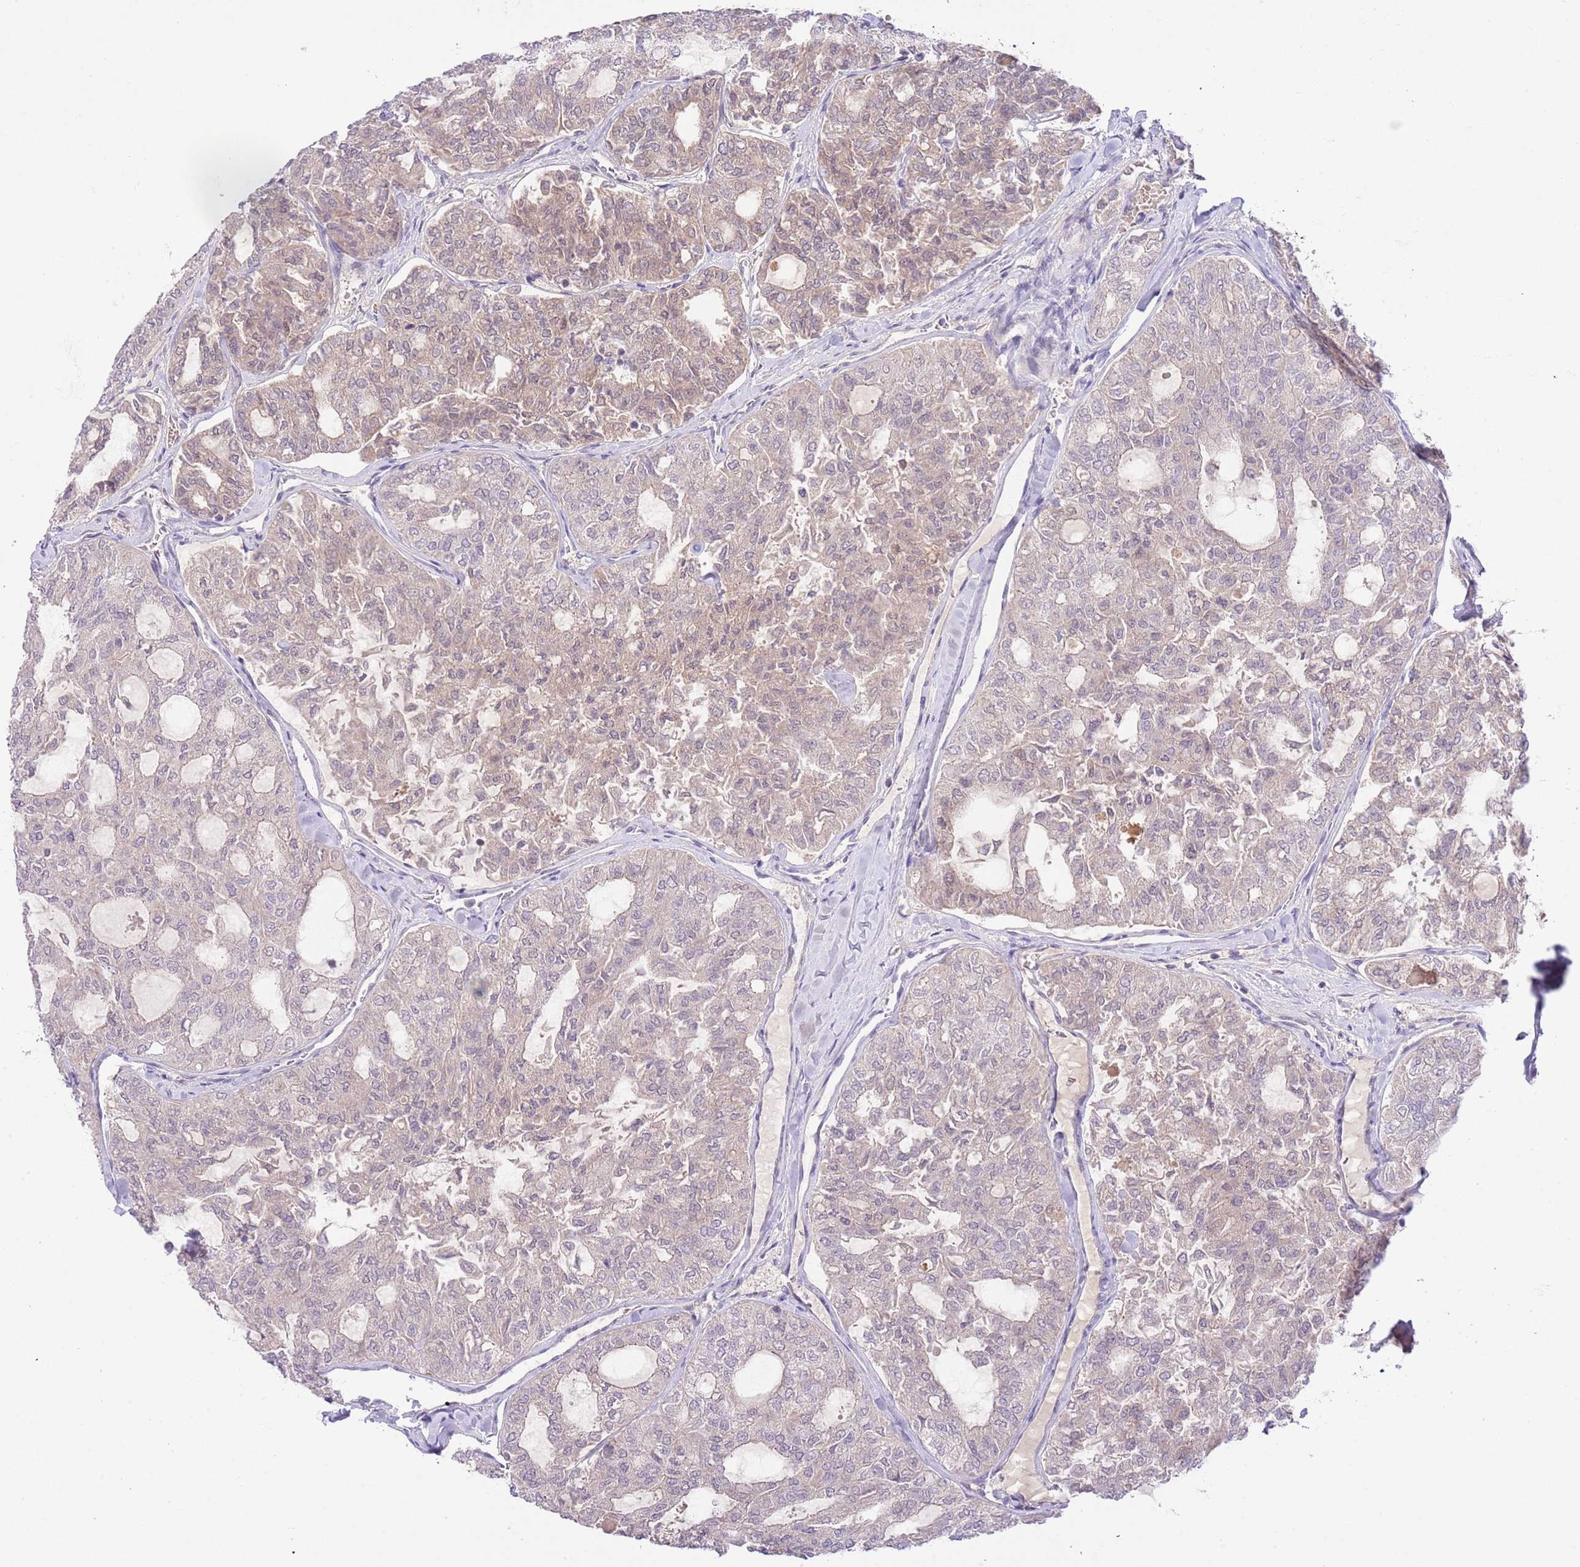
{"staining": {"intensity": "weak", "quantity": "25%-75%", "location": "cytoplasmic/membranous,nuclear"}, "tissue": "thyroid cancer", "cell_type": "Tumor cells", "image_type": "cancer", "snomed": [{"axis": "morphology", "description": "Follicular adenoma carcinoma, NOS"}, {"axis": "topography", "description": "Thyroid gland"}], "caption": "There is low levels of weak cytoplasmic/membranous and nuclear positivity in tumor cells of follicular adenoma carcinoma (thyroid), as demonstrated by immunohistochemical staining (brown color).", "gene": "GALK2", "patient": {"sex": "male", "age": 75}}